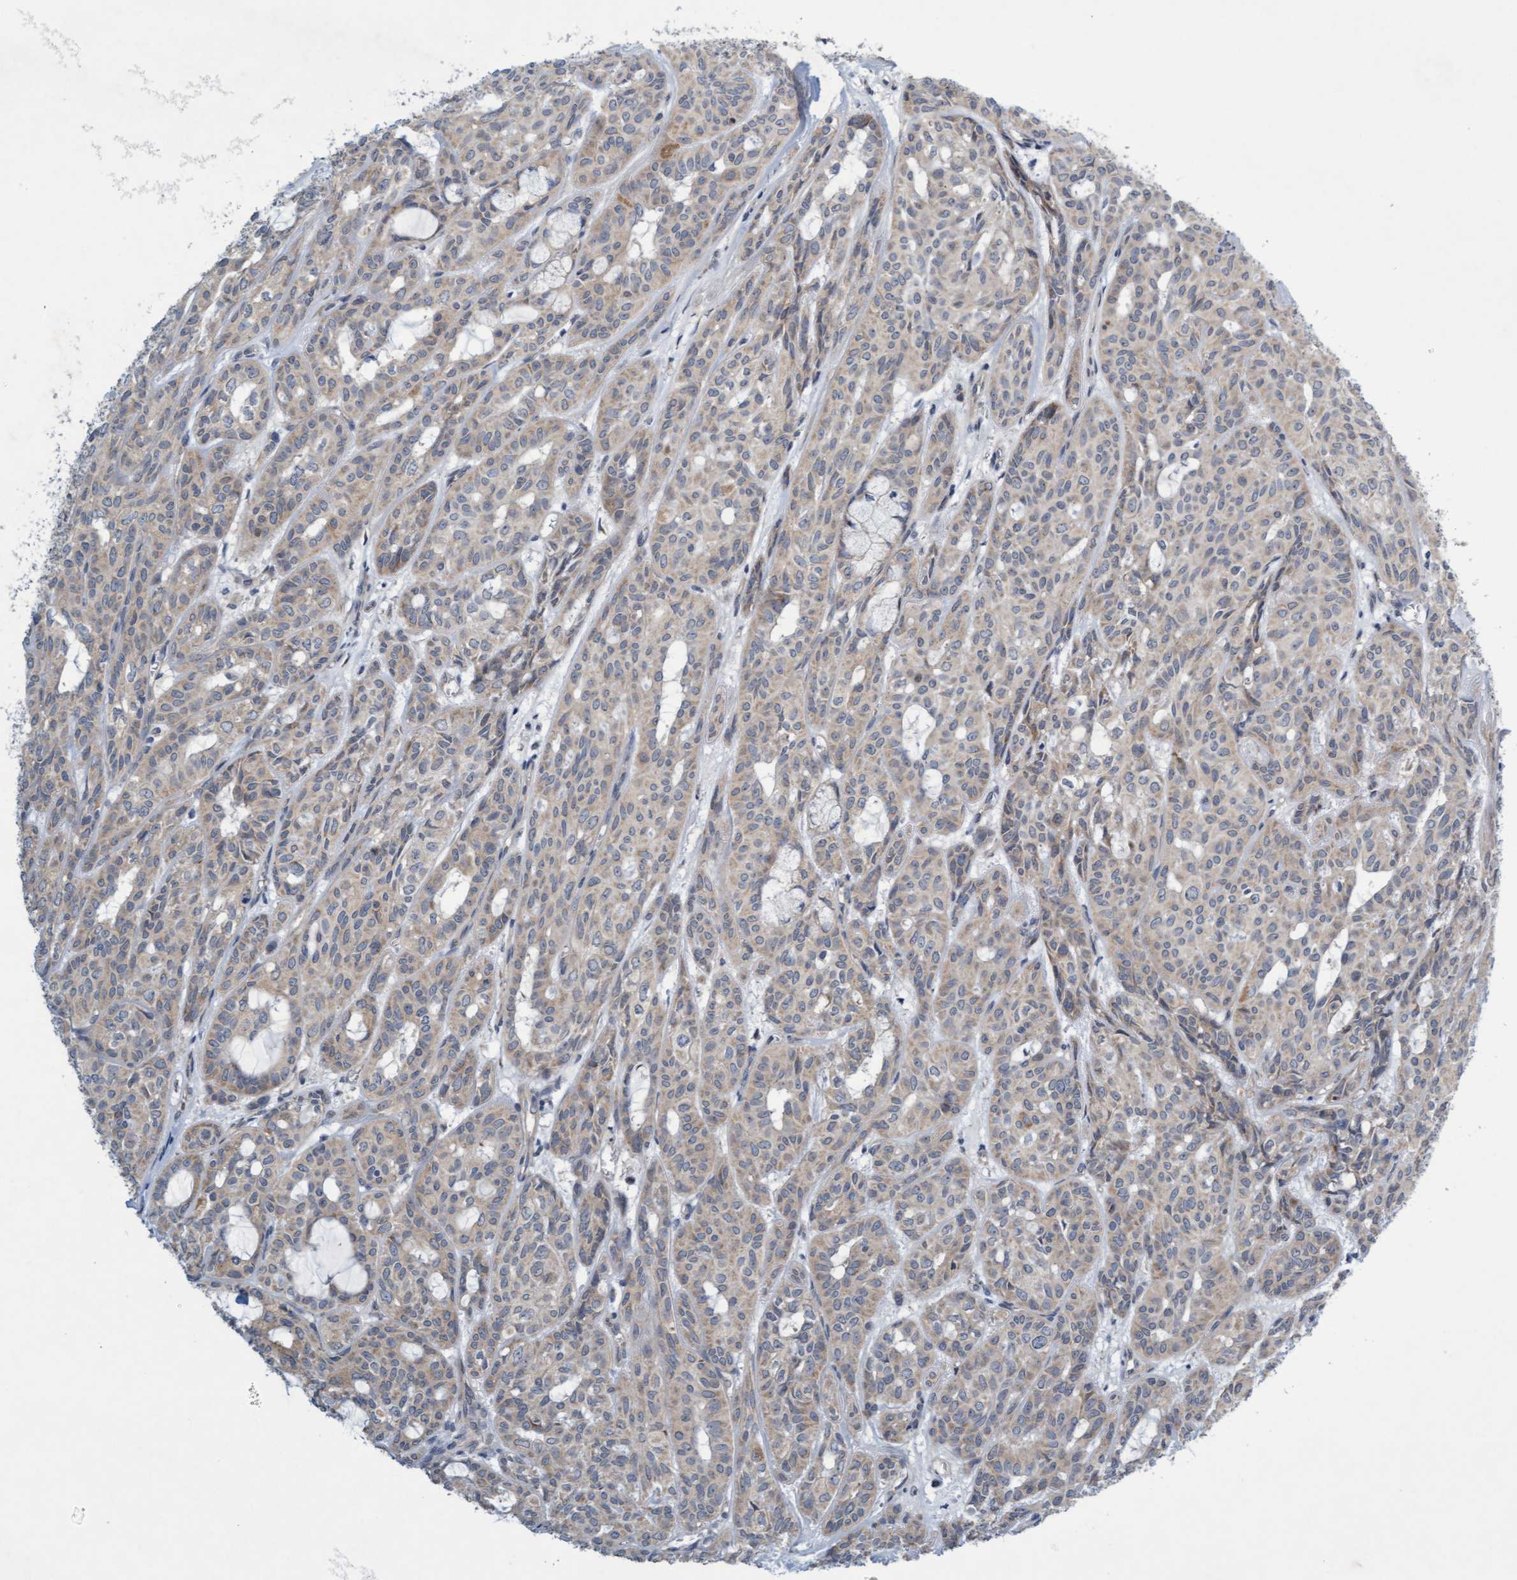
{"staining": {"intensity": "weak", "quantity": "25%-75%", "location": "cytoplasmic/membranous"}, "tissue": "head and neck cancer", "cell_type": "Tumor cells", "image_type": "cancer", "snomed": [{"axis": "morphology", "description": "Adenocarcinoma, NOS"}, {"axis": "topography", "description": "Salivary gland, NOS"}, {"axis": "topography", "description": "Head-Neck"}], "caption": "Adenocarcinoma (head and neck) stained with a brown dye reveals weak cytoplasmic/membranous positive positivity in approximately 25%-75% of tumor cells.", "gene": "DDHD2", "patient": {"sex": "female", "age": 76}}